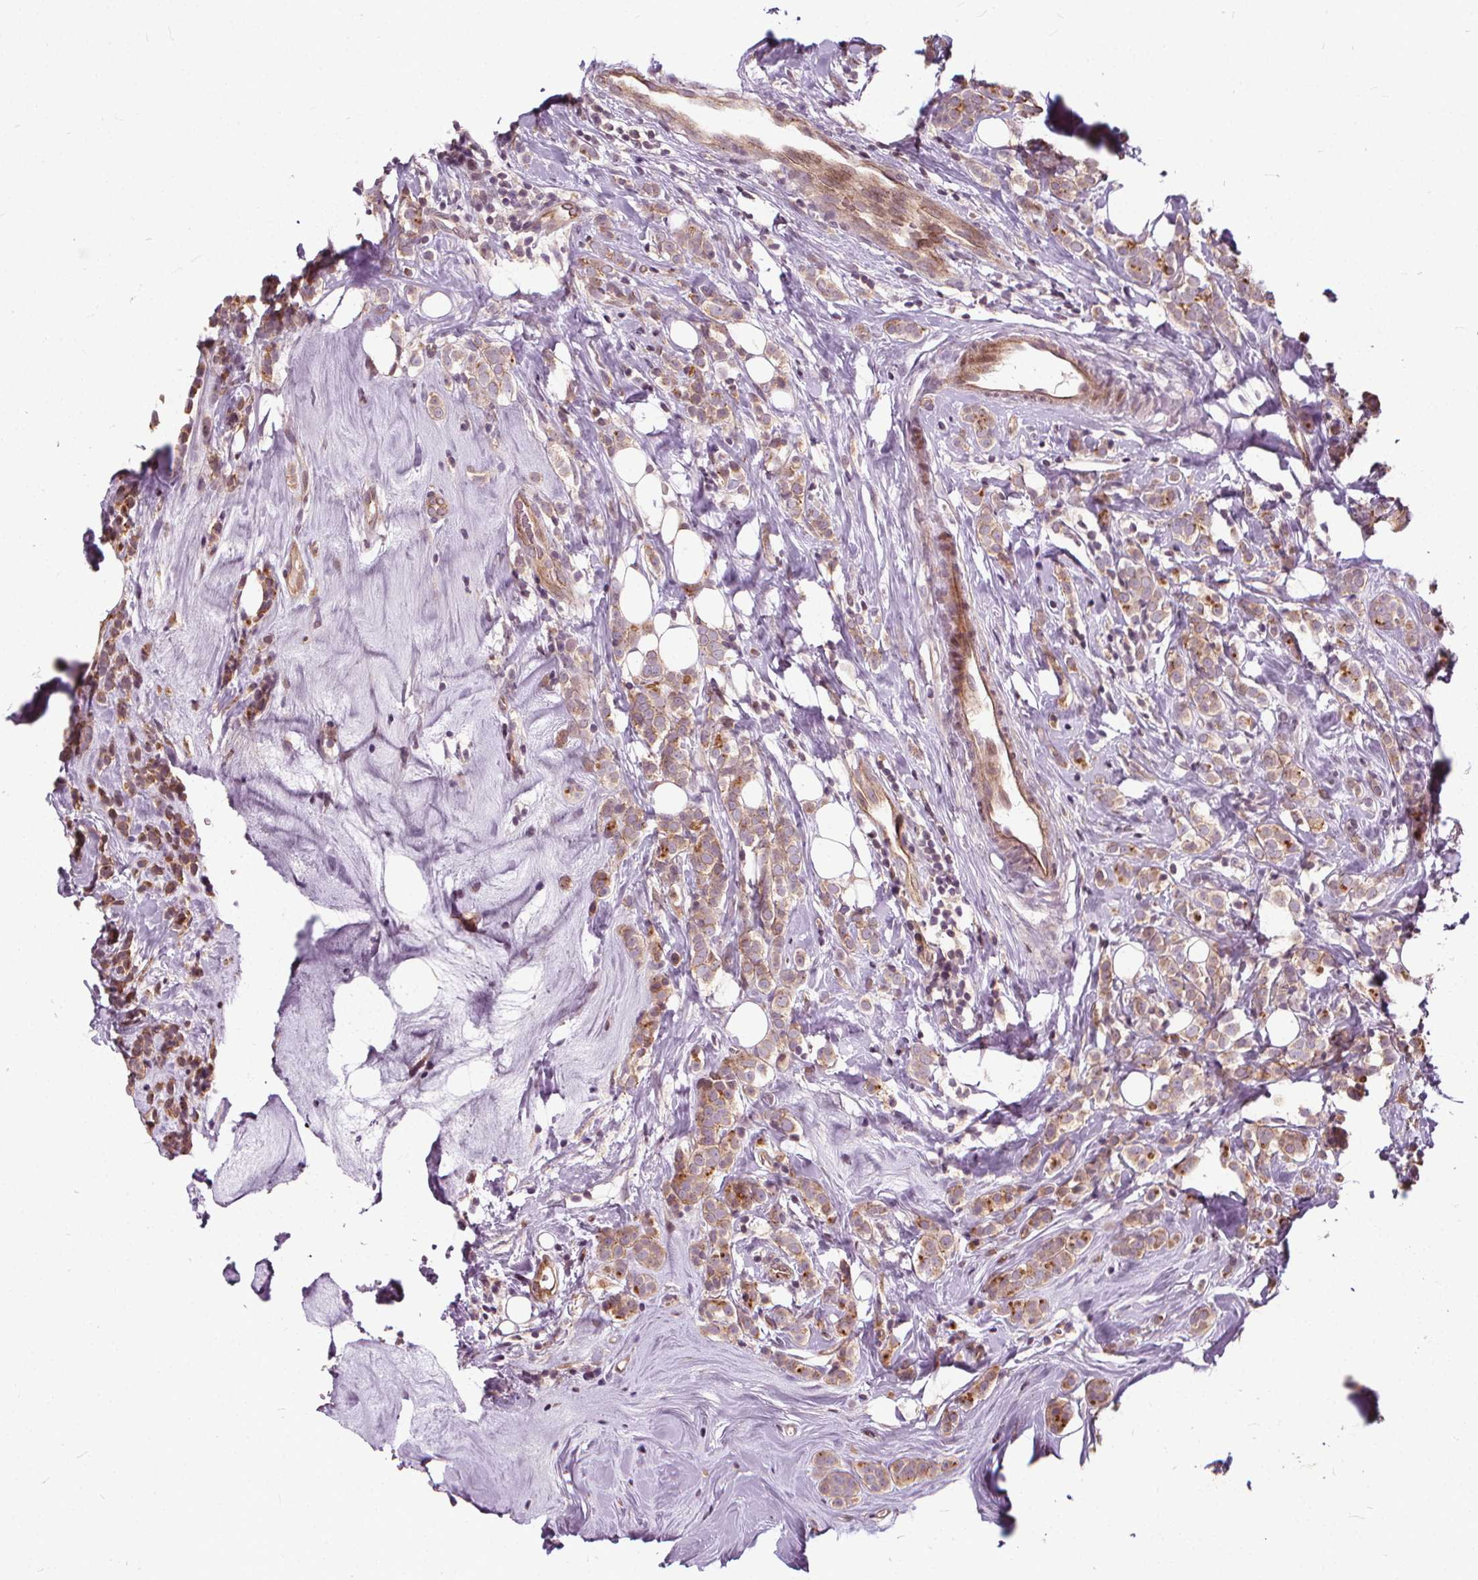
{"staining": {"intensity": "weak", "quantity": ">75%", "location": "cytoplasmic/membranous"}, "tissue": "breast cancer", "cell_type": "Tumor cells", "image_type": "cancer", "snomed": [{"axis": "morphology", "description": "Lobular carcinoma"}, {"axis": "topography", "description": "Breast"}], "caption": "Immunohistochemistry (IHC) (DAB (3,3'-diaminobenzidine)) staining of breast cancer exhibits weak cytoplasmic/membranous protein expression in approximately >75% of tumor cells.", "gene": "INPP5E", "patient": {"sex": "female", "age": 49}}